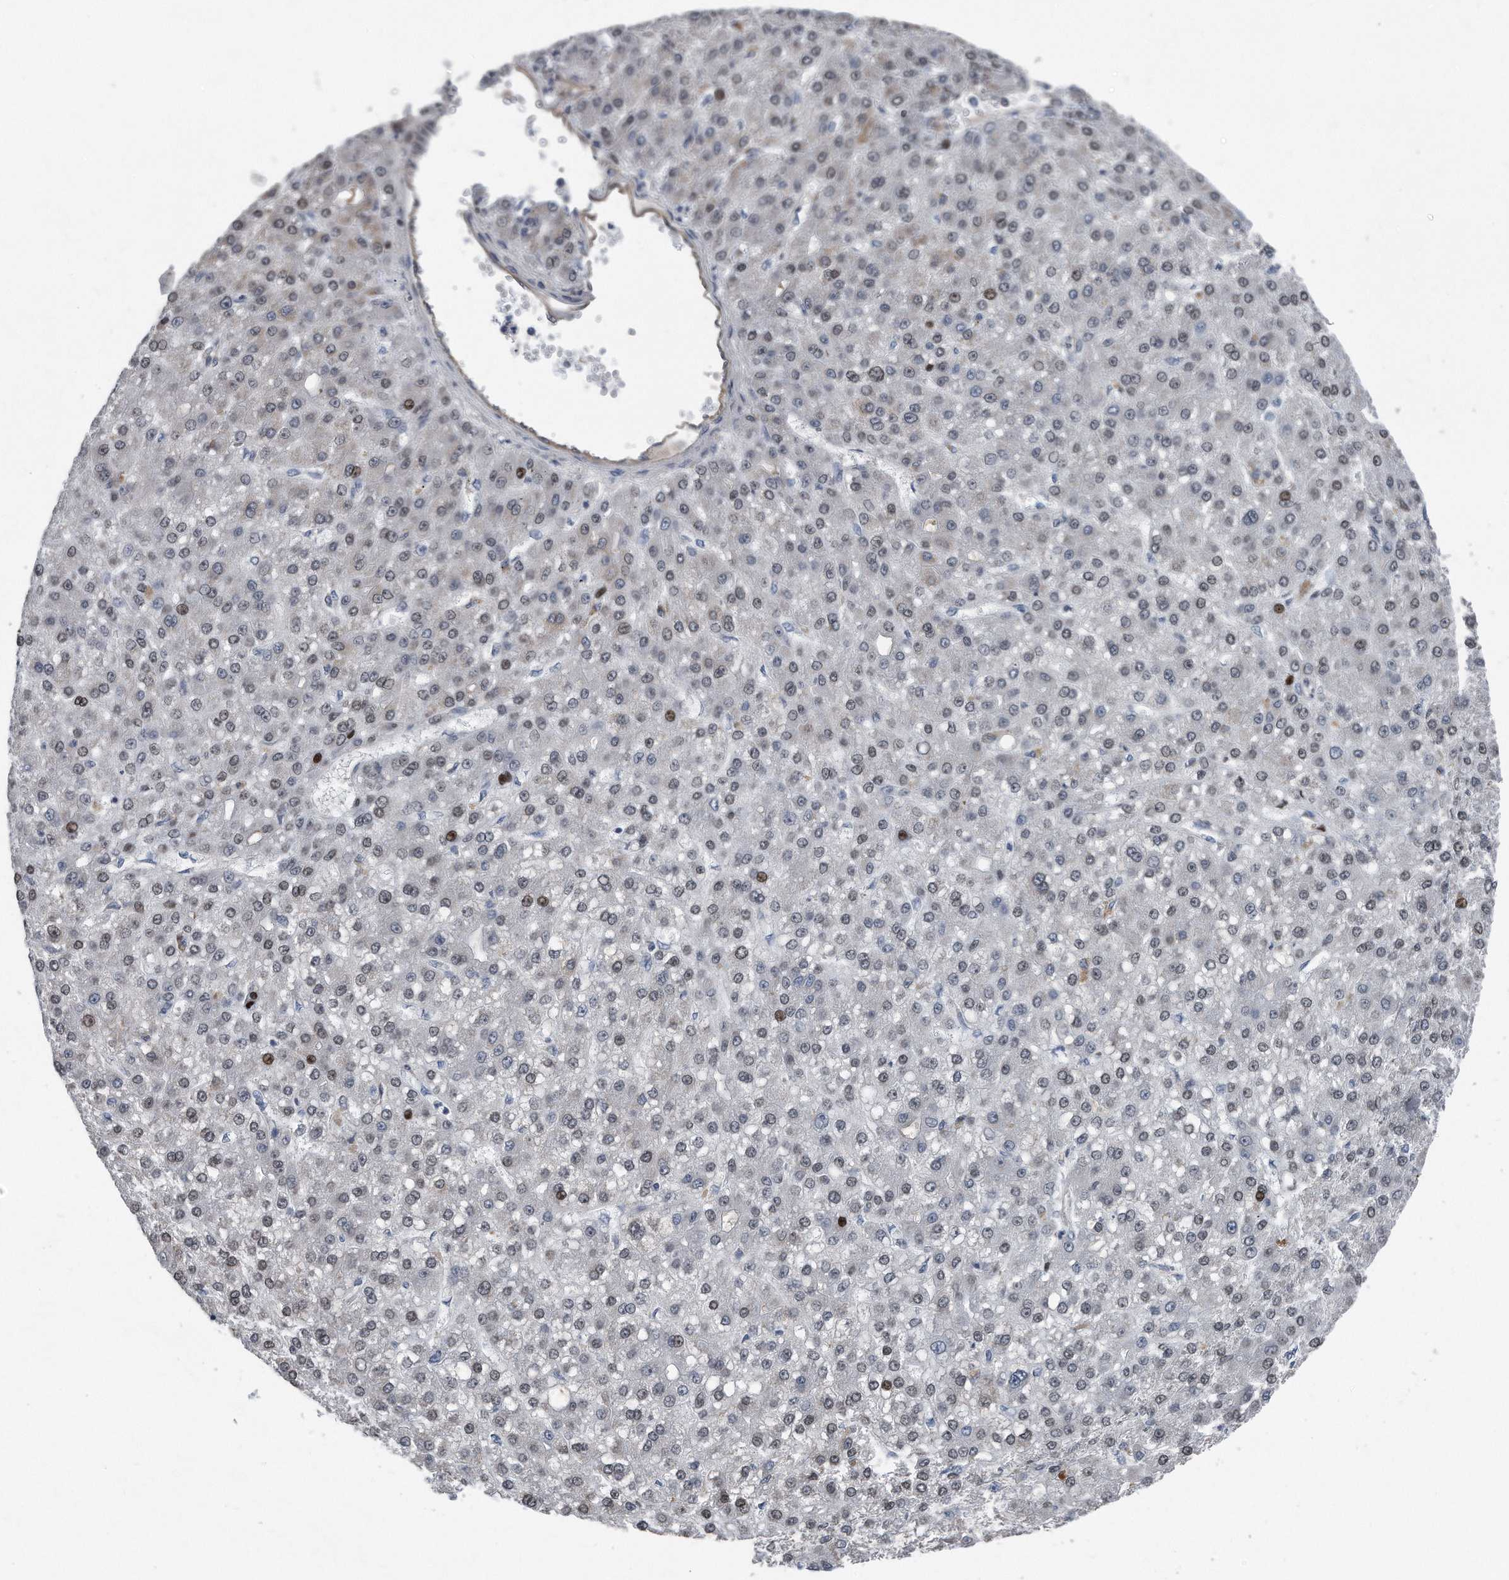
{"staining": {"intensity": "weak", "quantity": "25%-75%", "location": "nuclear"}, "tissue": "liver cancer", "cell_type": "Tumor cells", "image_type": "cancer", "snomed": [{"axis": "morphology", "description": "Carcinoma, Hepatocellular, NOS"}, {"axis": "topography", "description": "Liver"}], "caption": "Protein expression analysis of human liver cancer reveals weak nuclear expression in approximately 25%-75% of tumor cells.", "gene": "DST", "patient": {"sex": "male", "age": 67}}